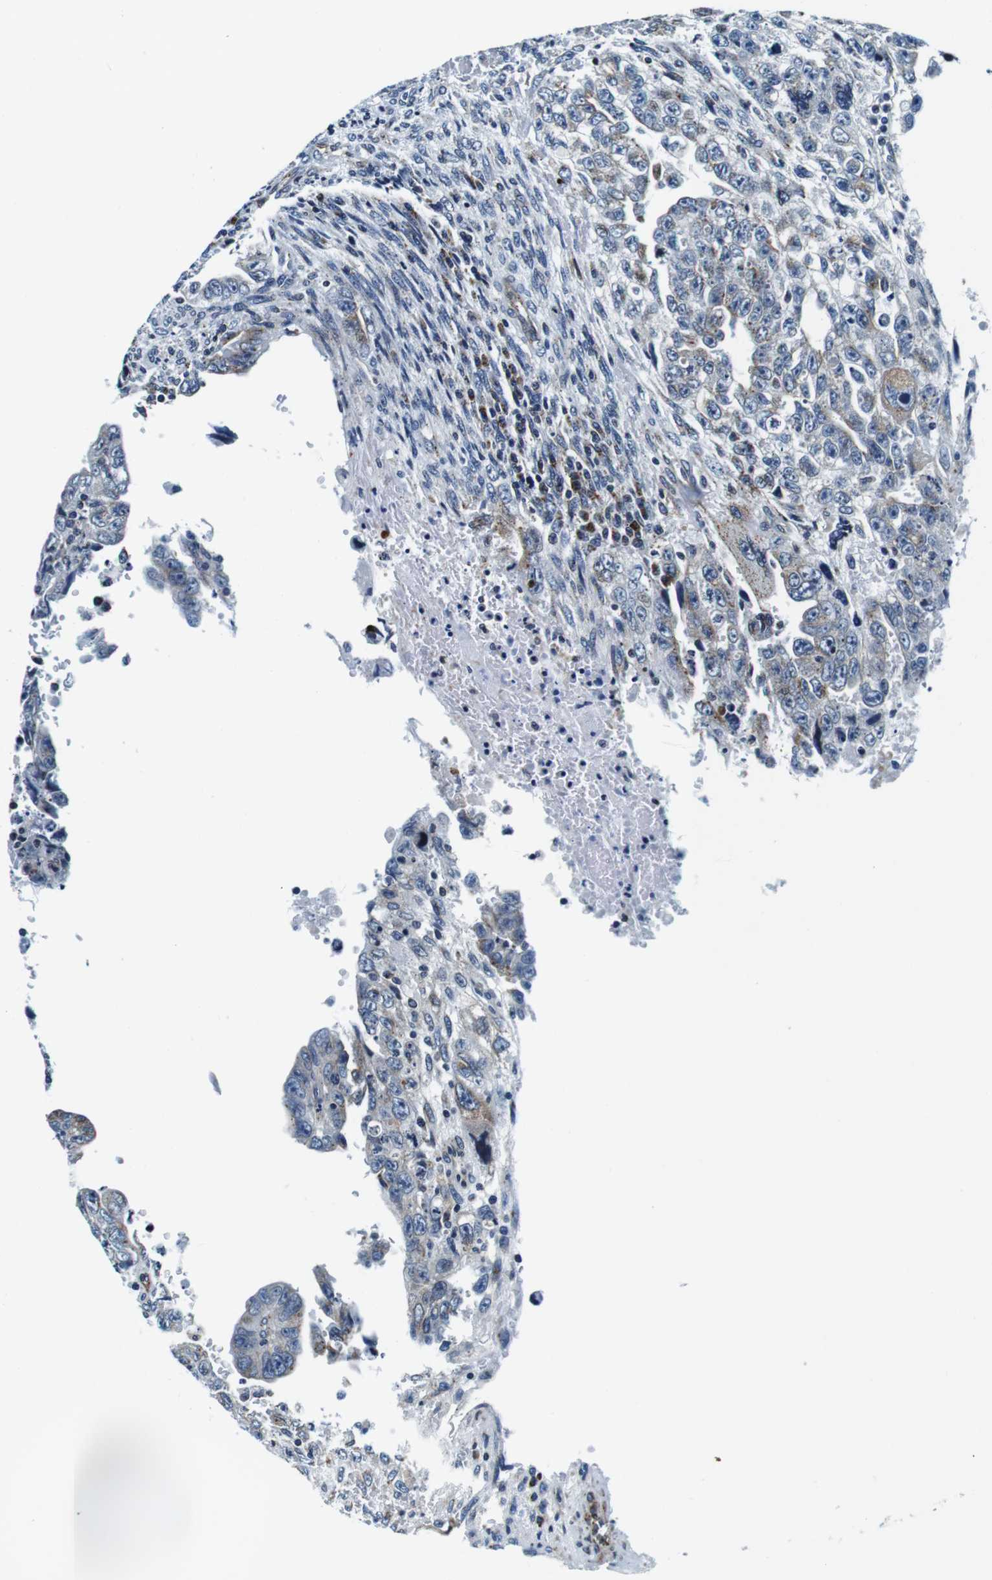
{"staining": {"intensity": "moderate", "quantity": "25%-75%", "location": "cytoplasmic/membranous"}, "tissue": "testis cancer", "cell_type": "Tumor cells", "image_type": "cancer", "snomed": [{"axis": "morphology", "description": "Carcinoma, Embryonal, NOS"}, {"axis": "topography", "description": "Testis"}], "caption": "A high-resolution micrograph shows immunohistochemistry (IHC) staining of testis cancer, which displays moderate cytoplasmic/membranous positivity in approximately 25%-75% of tumor cells.", "gene": "FAR2", "patient": {"sex": "male", "age": 28}}